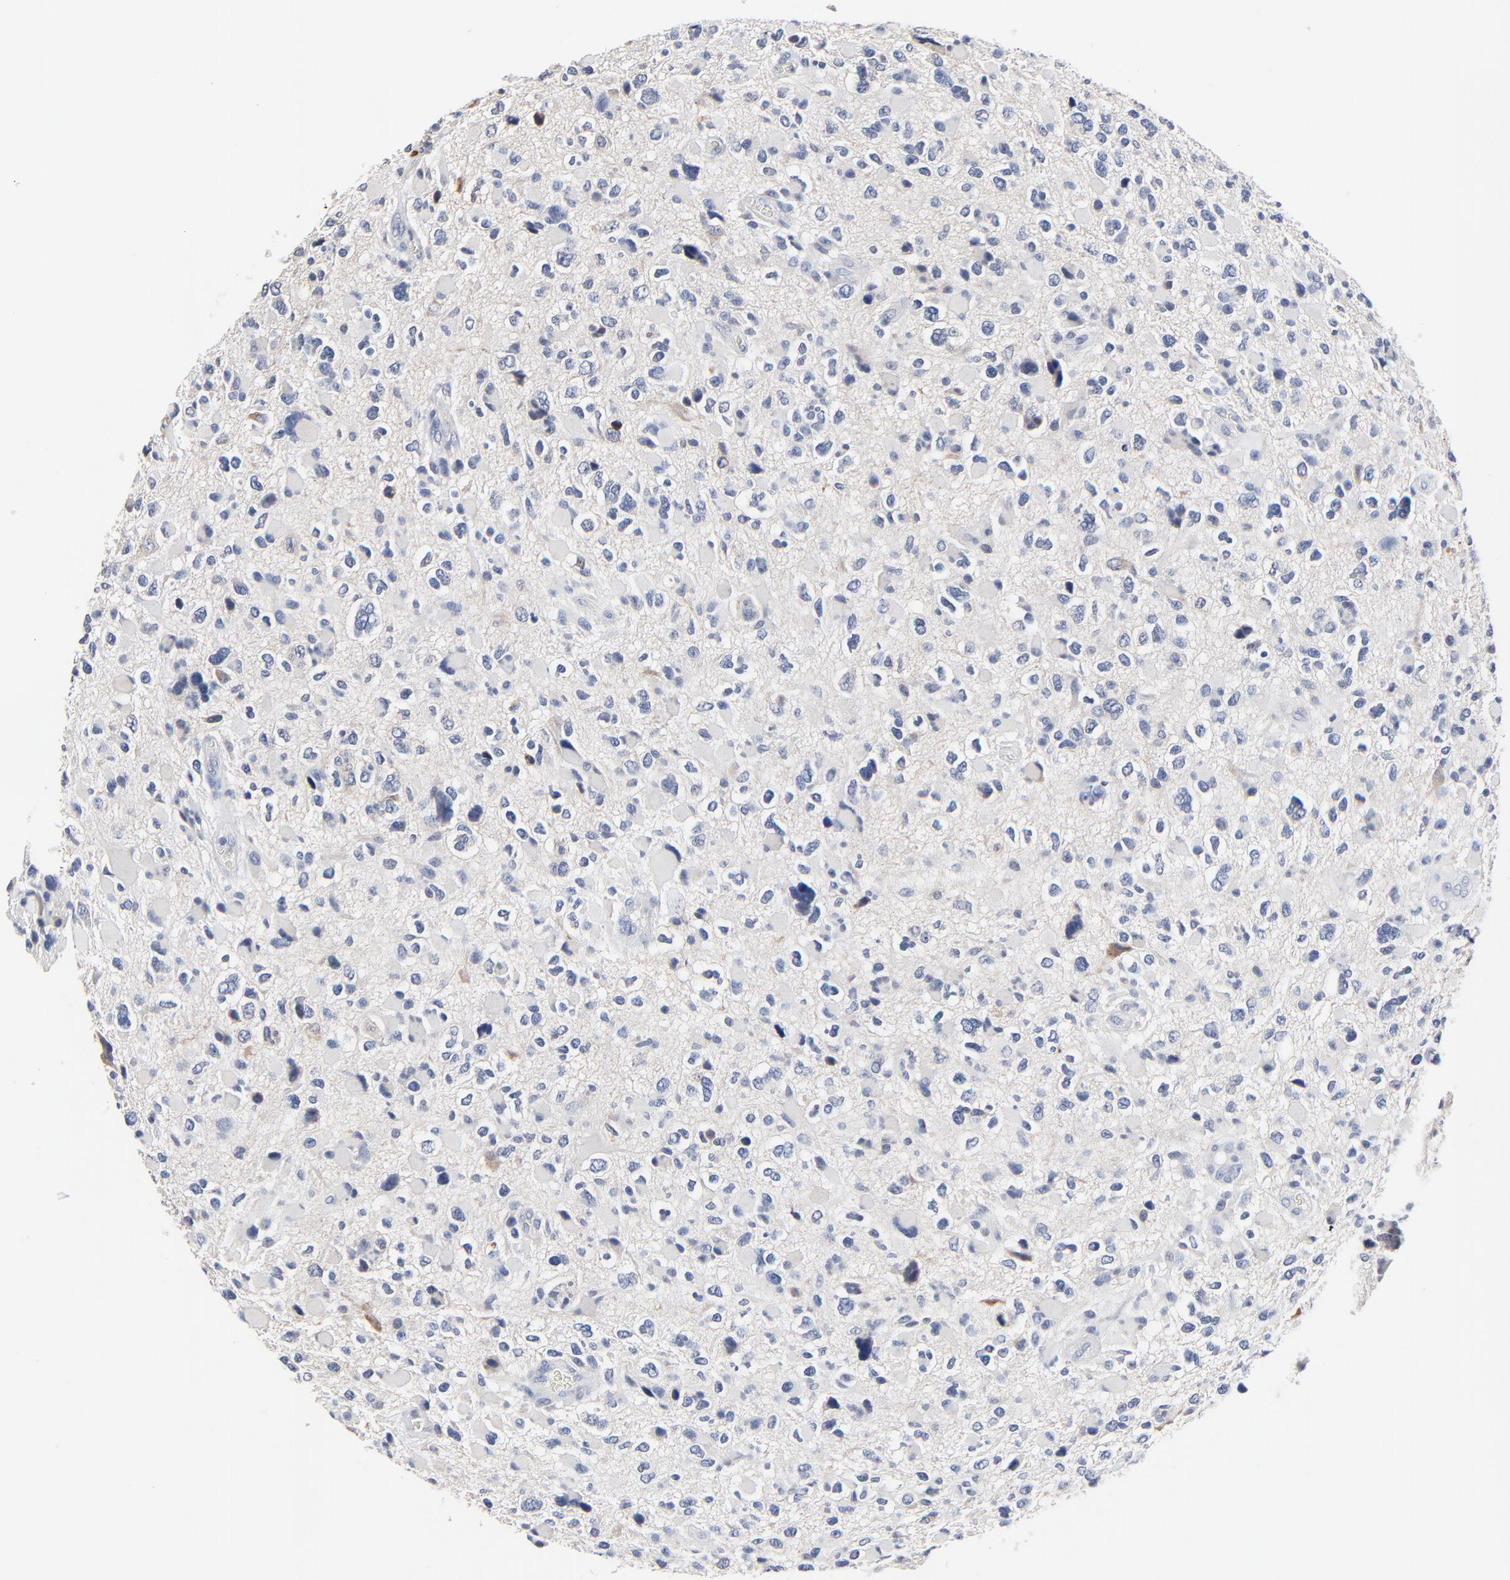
{"staining": {"intensity": "negative", "quantity": "none", "location": "none"}, "tissue": "glioma", "cell_type": "Tumor cells", "image_type": "cancer", "snomed": [{"axis": "morphology", "description": "Glioma, malignant, High grade"}, {"axis": "topography", "description": "Brain"}], "caption": "High magnification brightfield microscopy of glioma stained with DAB (brown) and counterstained with hematoxylin (blue): tumor cells show no significant positivity.", "gene": "FBXL5", "patient": {"sex": "female", "age": 37}}